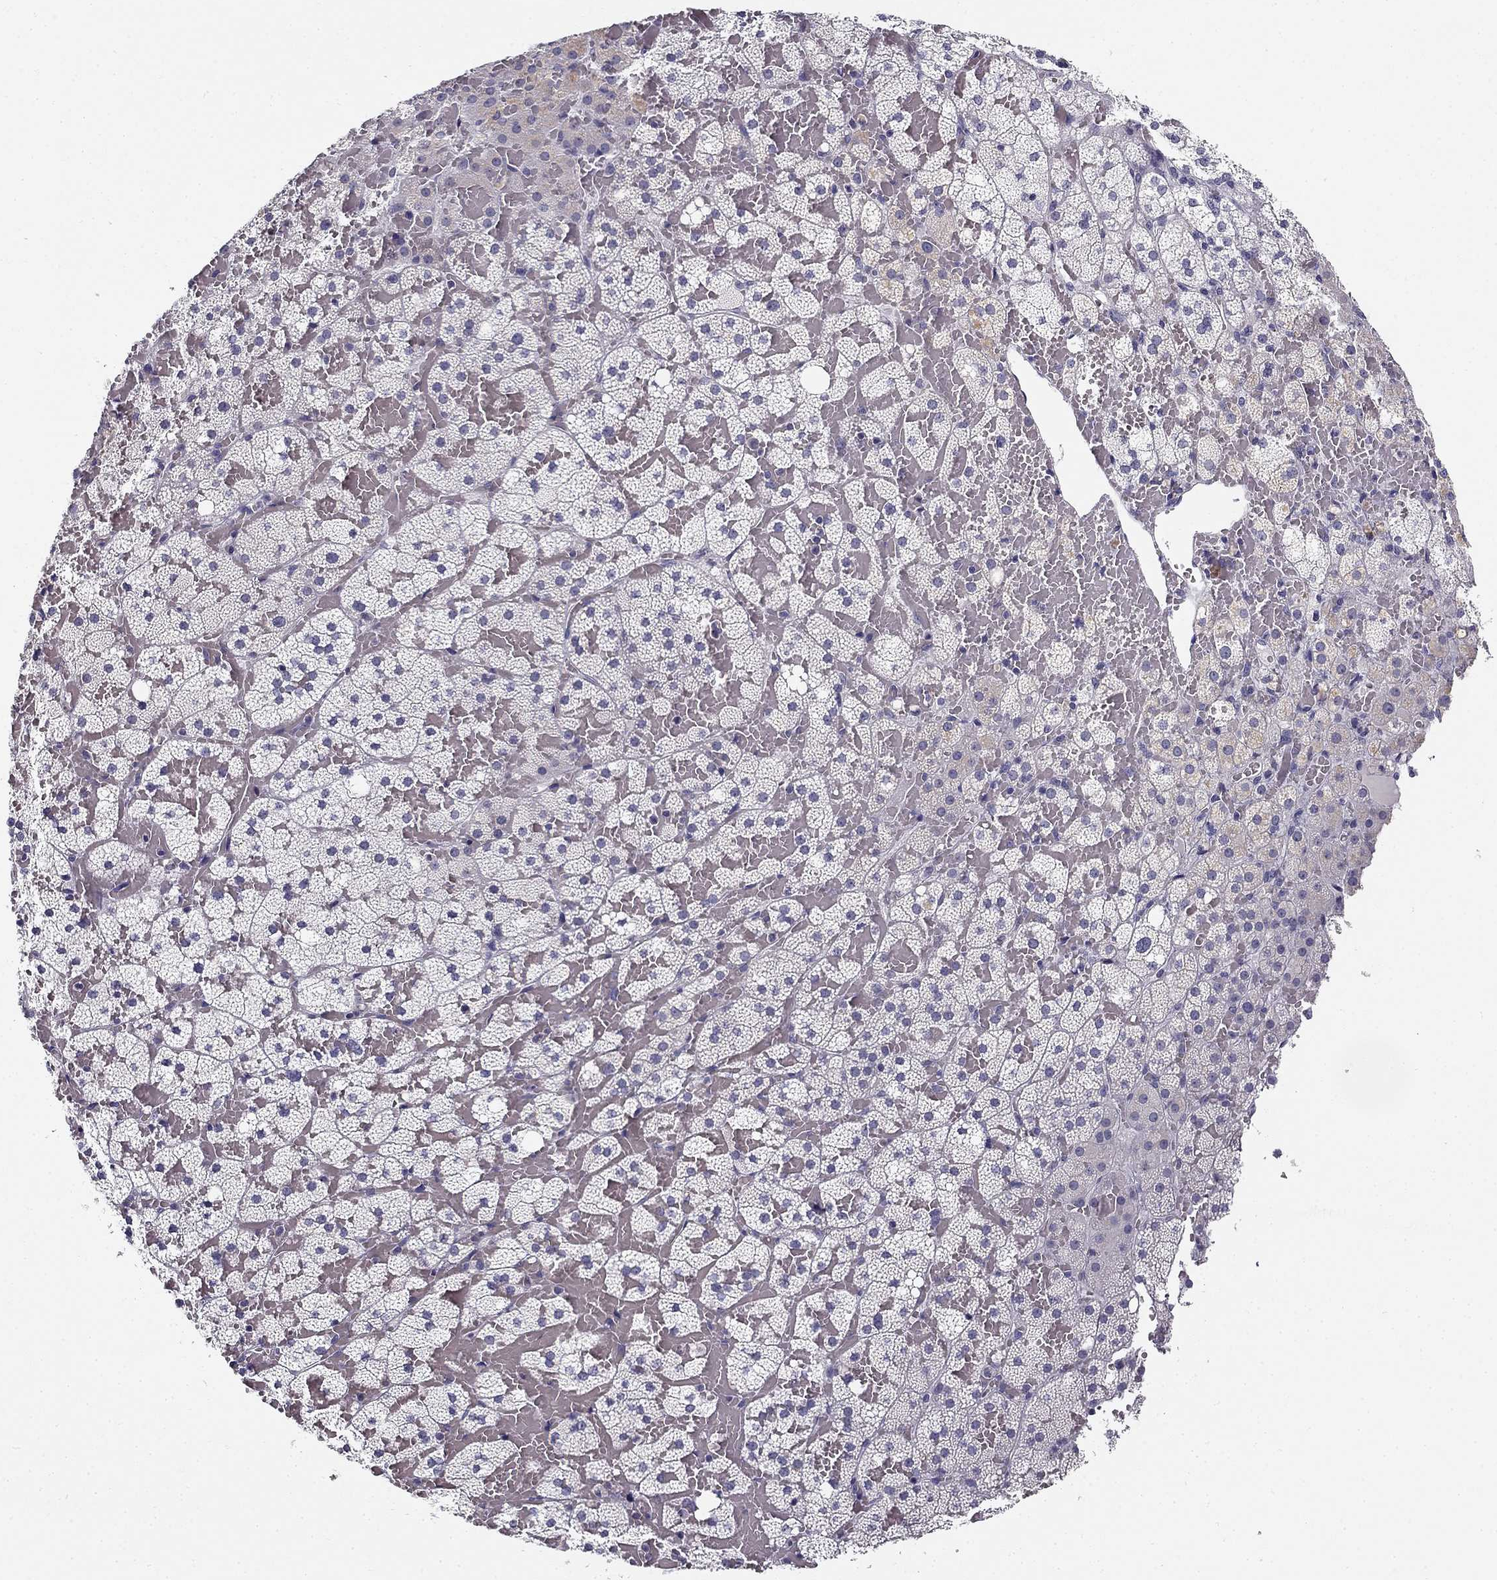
{"staining": {"intensity": "negative", "quantity": "none", "location": "none"}, "tissue": "adrenal gland", "cell_type": "Glandular cells", "image_type": "normal", "snomed": [{"axis": "morphology", "description": "Normal tissue, NOS"}, {"axis": "topography", "description": "Adrenal gland"}], "caption": "This is a photomicrograph of immunohistochemistry staining of benign adrenal gland, which shows no staining in glandular cells. (DAB (3,3'-diaminobenzidine) immunohistochemistry (IHC) with hematoxylin counter stain).", "gene": "CNR1", "patient": {"sex": "male", "age": 53}}